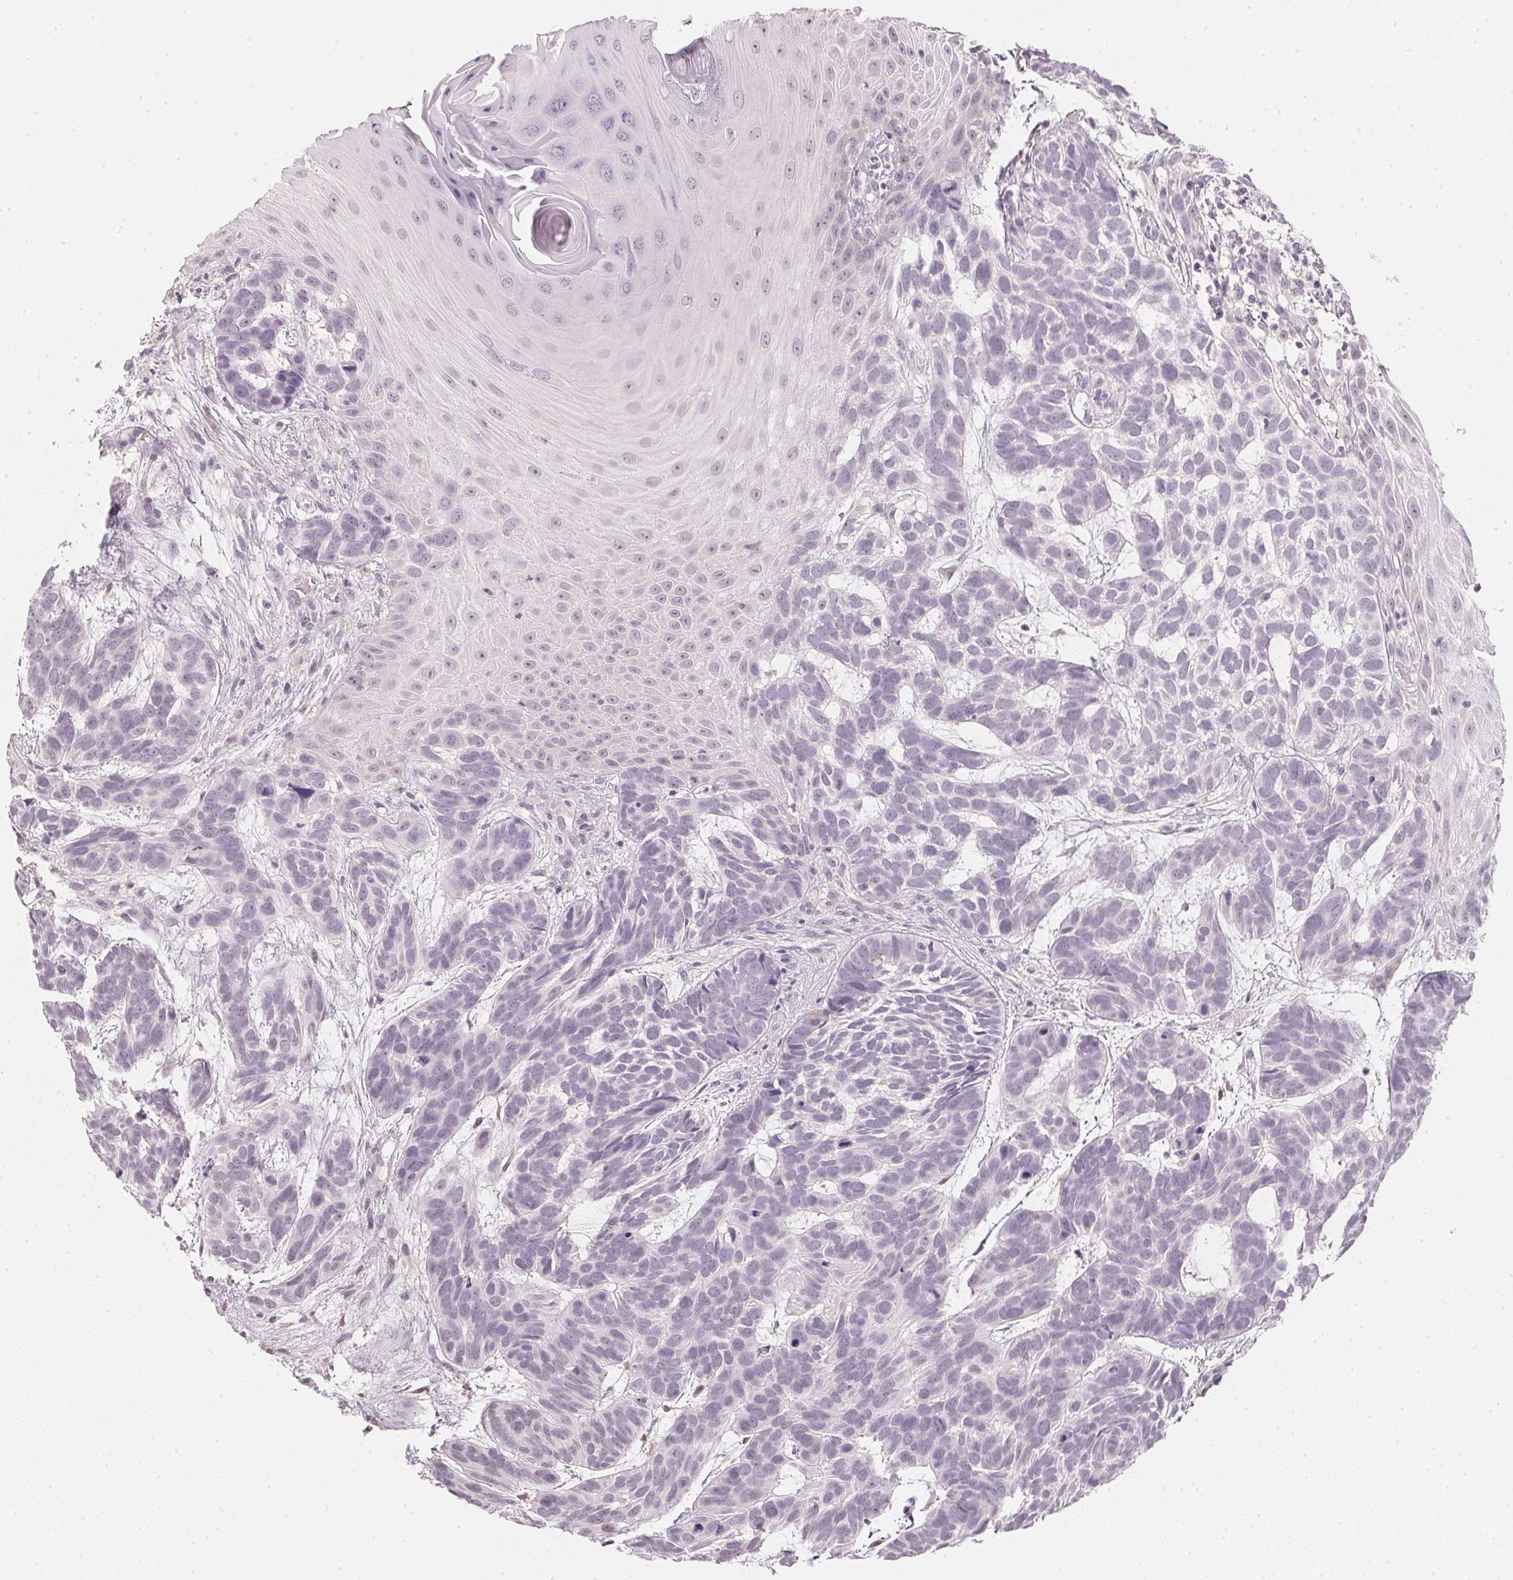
{"staining": {"intensity": "negative", "quantity": "none", "location": "none"}, "tissue": "skin cancer", "cell_type": "Tumor cells", "image_type": "cancer", "snomed": [{"axis": "morphology", "description": "Basal cell carcinoma"}, {"axis": "topography", "description": "Skin"}], "caption": "Image shows no significant protein expression in tumor cells of skin cancer. The staining is performed using DAB (3,3'-diaminobenzidine) brown chromogen with nuclei counter-stained in using hematoxylin.", "gene": "CFAP276", "patient": {"sex": "male", "age": 78}}